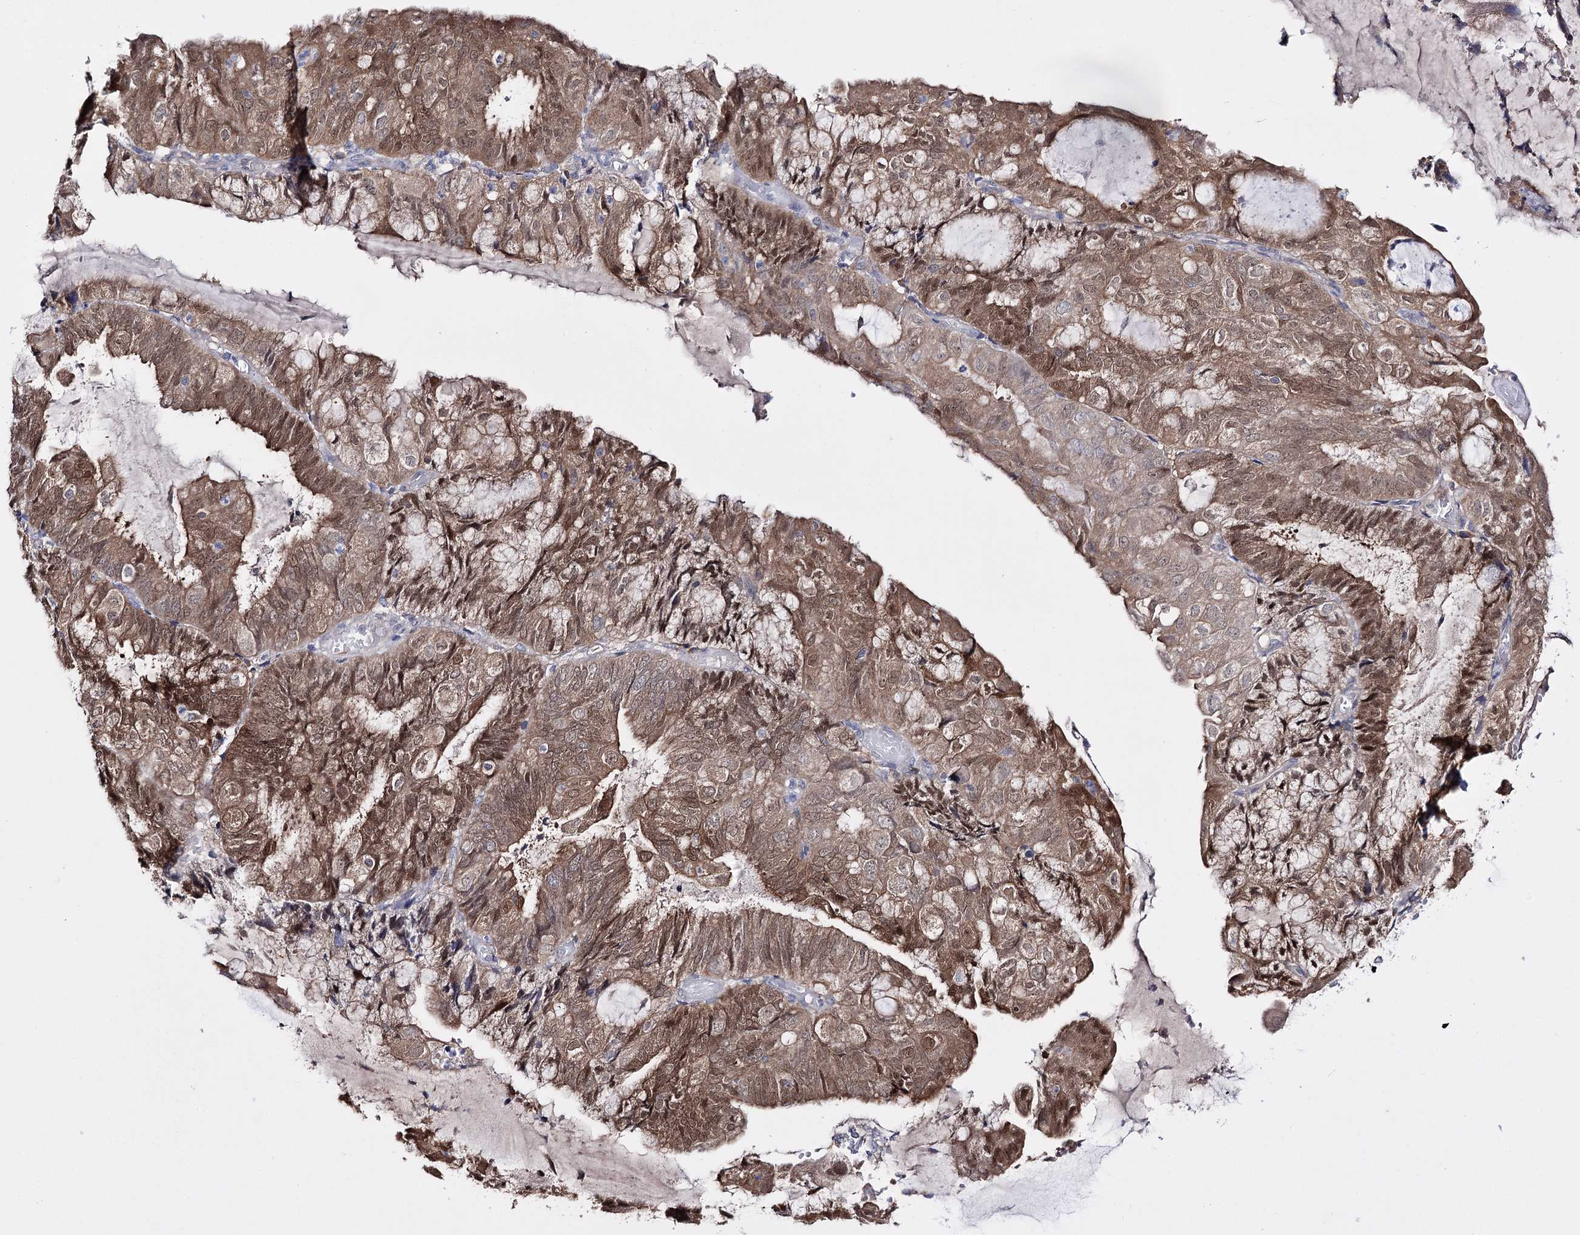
{"staining": {"intensity": "moderate", "quantity": ">75%", "location": "cytoplasmic/membranous,nuclear"}, "tissue": "endometrial cancer", "cell_type": "Tumor cells", "image_type": "cancer", "snomed": [{"axis": "morphology", "description": "Adenocarcinoma, NOS"}, {"axis": "topography", "description": "Endometrium"}], "caption": "IHC photomicrograph of endometrial cancer stained for a protein (brown), which exhibits medium levels of moderate cytoplasmic/membranous and nuclear staining in approximately >75% of tumor cells.", "gene": "PTER", "patient": {"sex": "female", "age": 81}}